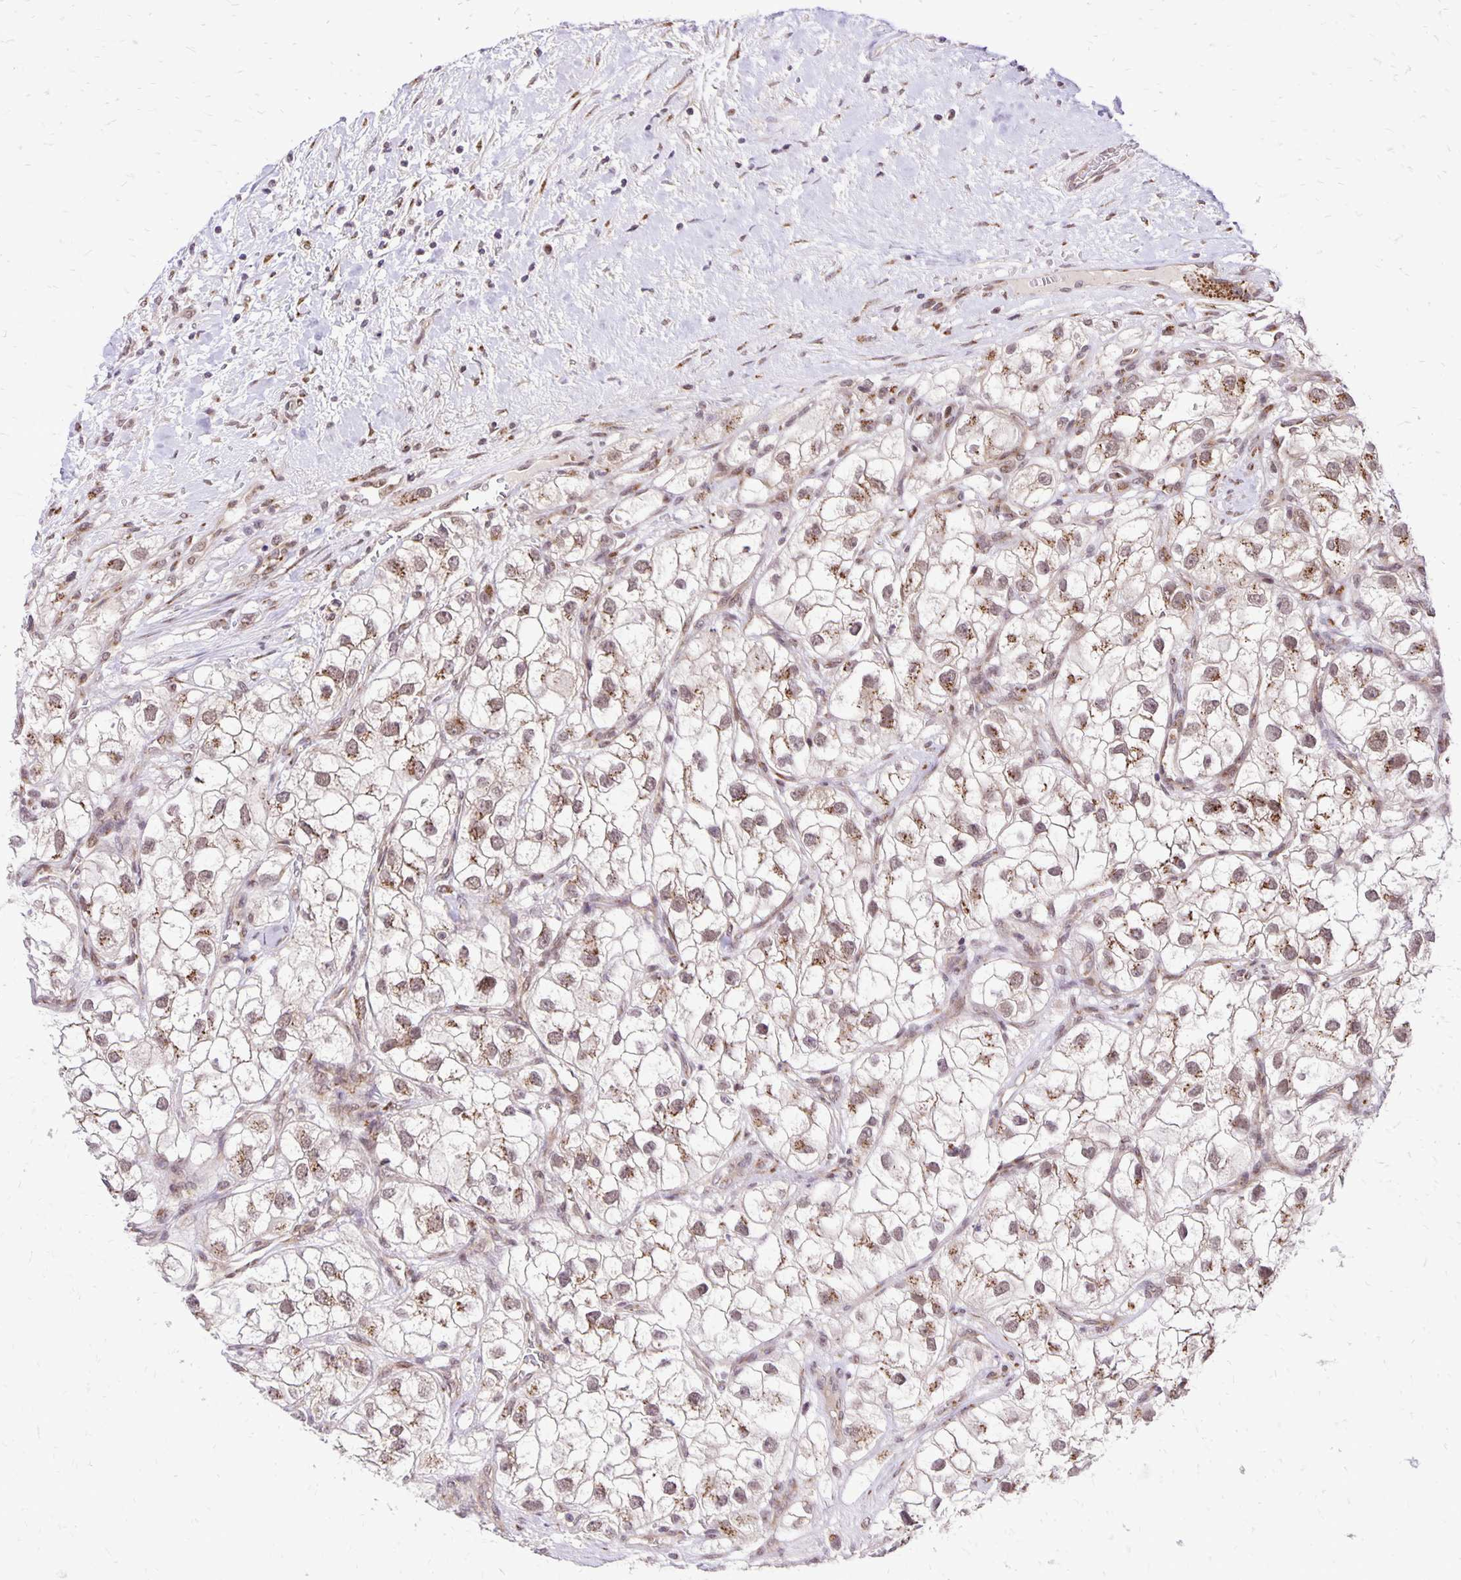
{"staining": {"intensity": "weak", "quantity": ">75%", "location": "cytoplasmic/membranous,nuclear"}, "tissue": "renal cancer", "cell_type": "Tumor cells", "image_type": "cancer", "snomed": [{"axis": "morphology", "description": "Adenocarcinoma, NOS"}, {"axis": "topography", "description": "Kidney"}], "caption": "Immunohistochemical staining of human renal cancer displays low levels of weak cytoplasmic/membranous and nuclear staining in approximately >75% of tumor cells. Immunohistochemistry (ihc) stains the protein of interest in brown and the nuclei are stained blue.", "gene": "GOLGA5", "patient": {"sex": "male", "age": 59}}